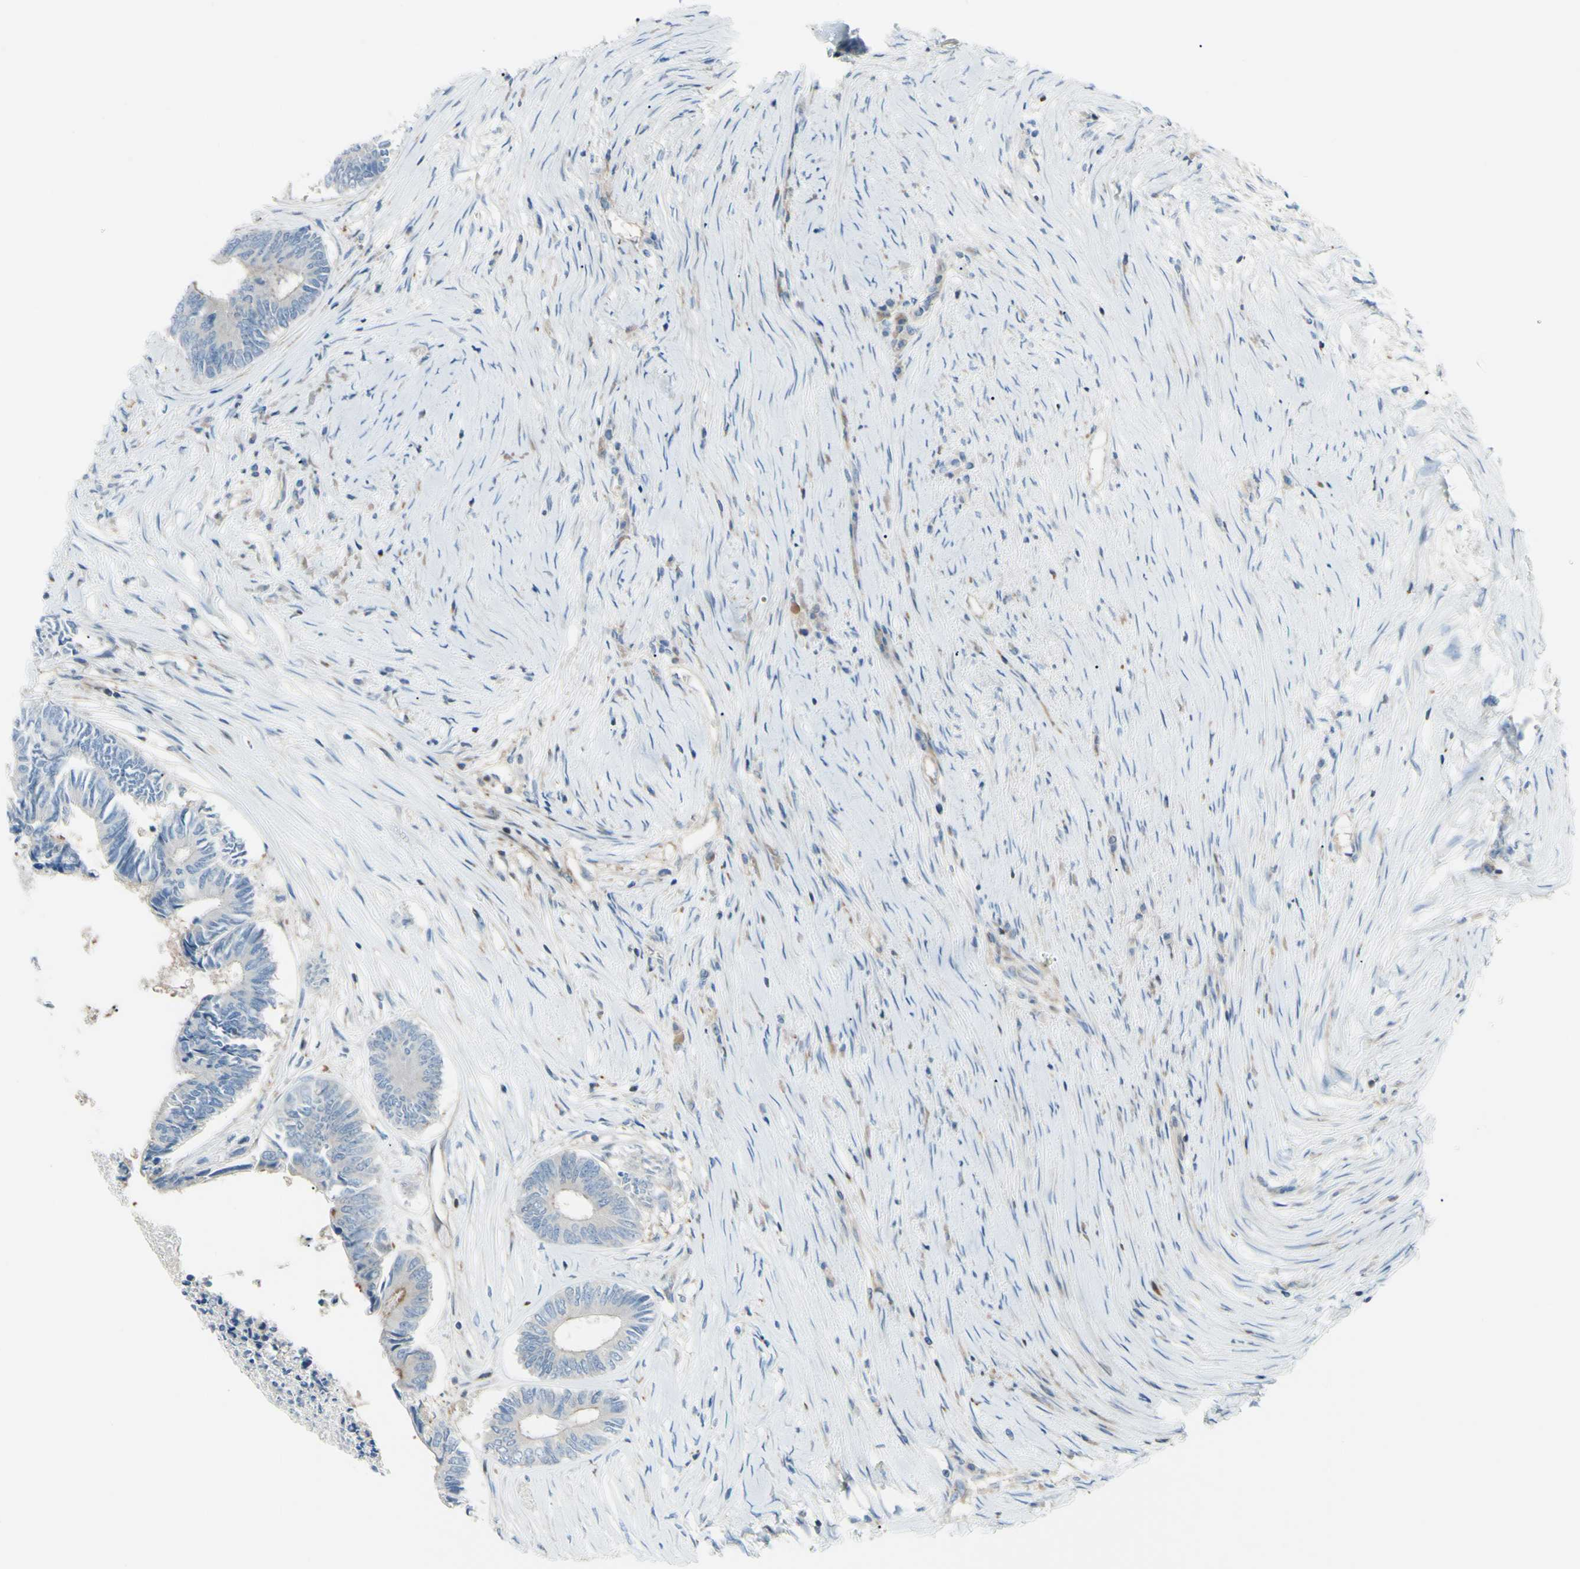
{"staining": {"intensity": "moderate", "quantity": "25%-75%", "location": "cytoplasmic/membranous"}, "tissue": "colorectal cancer", "cell_type": "Tumor cells", "image_type": "cancer", "snomed": [{"axis": "morphology", "description": "Adenocarcinoma, NOS"}, {"axis": "topography", "description": "Rectum"}], "caption": "An immunohistochemistry image of tumor tissue is shown. Protein staining in brown highlights moderate cytoplasmic/membranous positivity in adenocarcinoma (colorectal) within tumor cells.", "gene": "PAK2", "patient": {"sex": "male", "age": 63}}